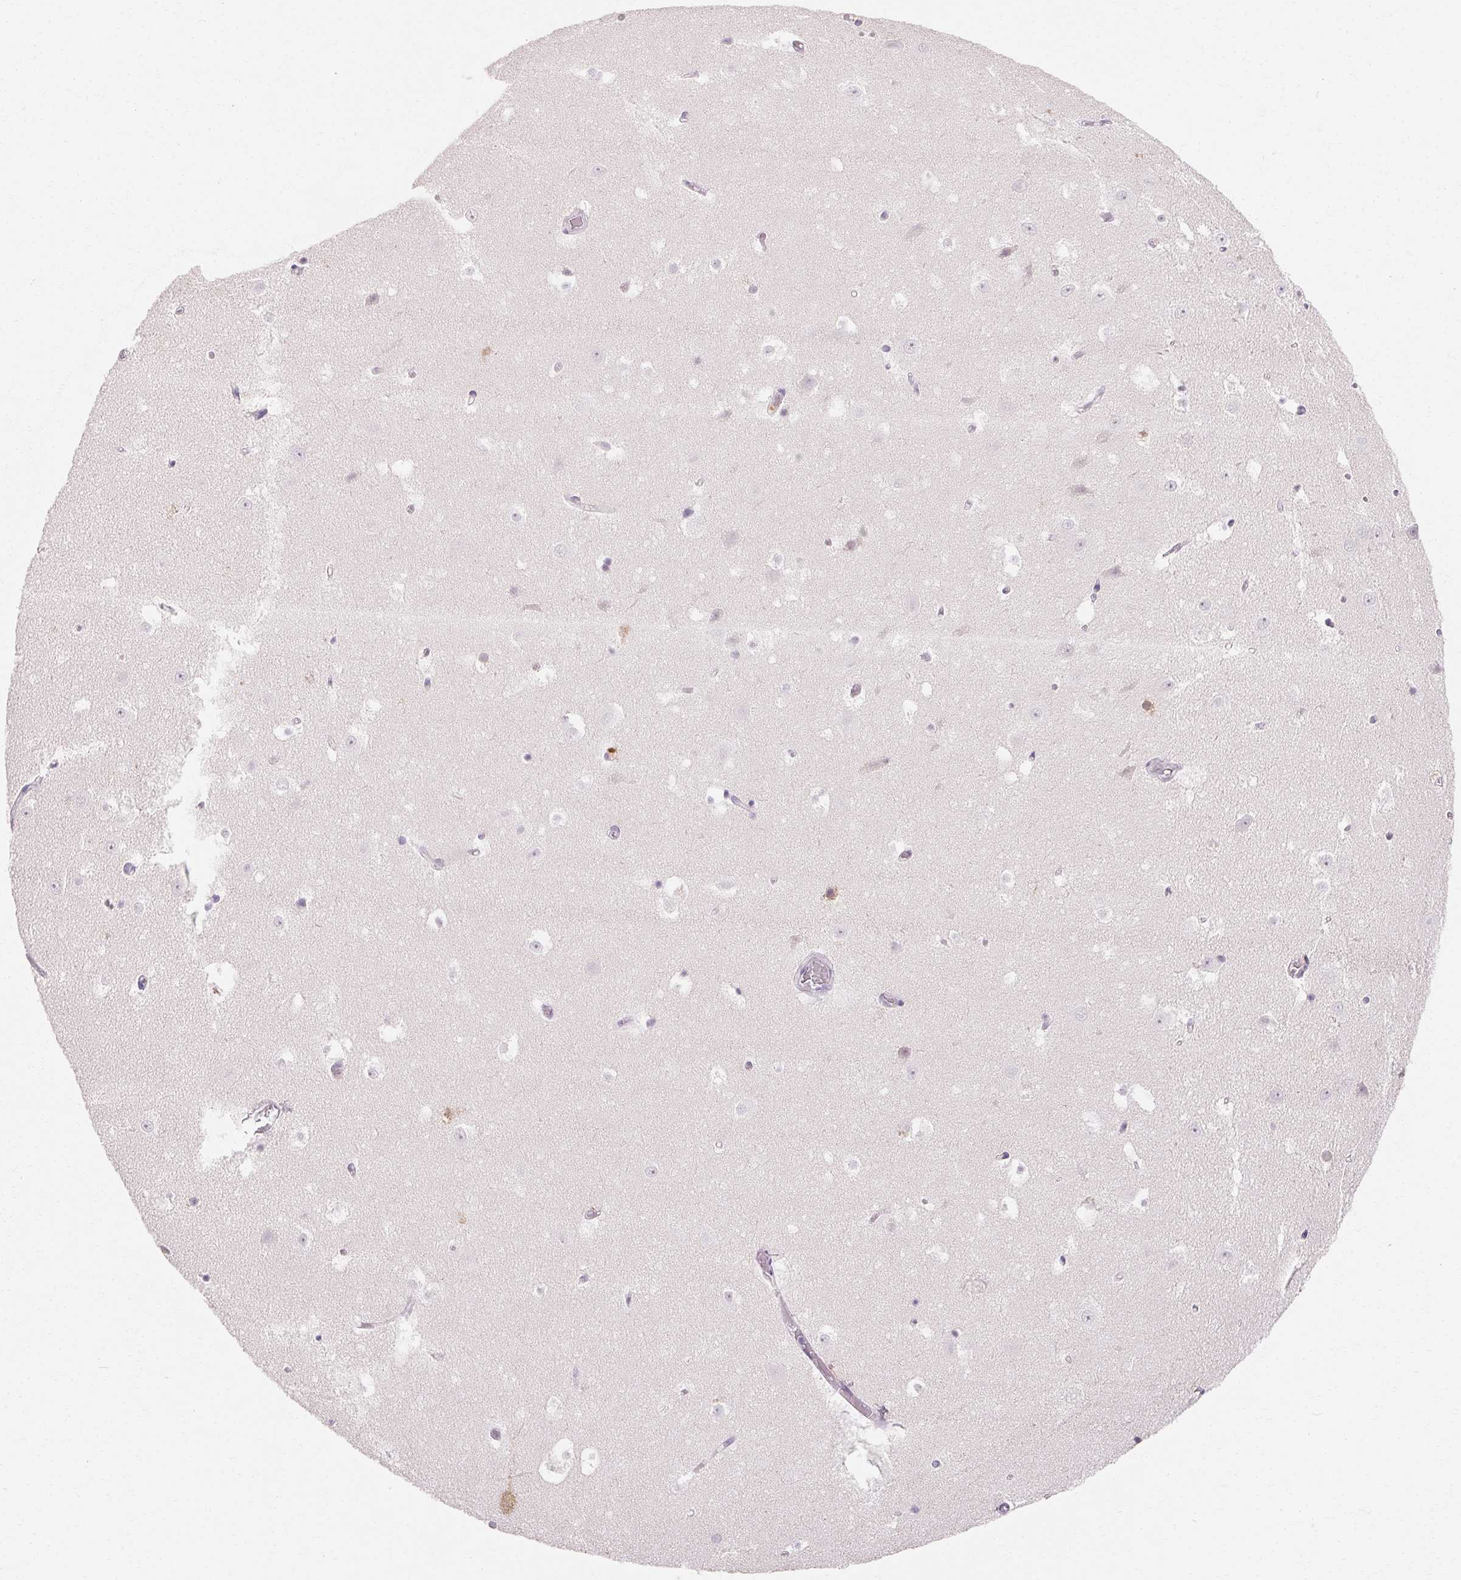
{"staining": {"intensity": "negative", "quantity": "none", "location": "none"}, "tissue": "hippocampus", "cell_type": "Glial cells", "image_type": "normal", "snomed": [{"axis": "morphology", "description": "Normal tissue, NOS"}, {"axis": "topography", "description": "Hippocampus"}], "caption": "IHC of benign hippocampus displays no staining in glial cells.", "gene": "MAP7D2", "patient": {"sex": "female", "age": 52}}